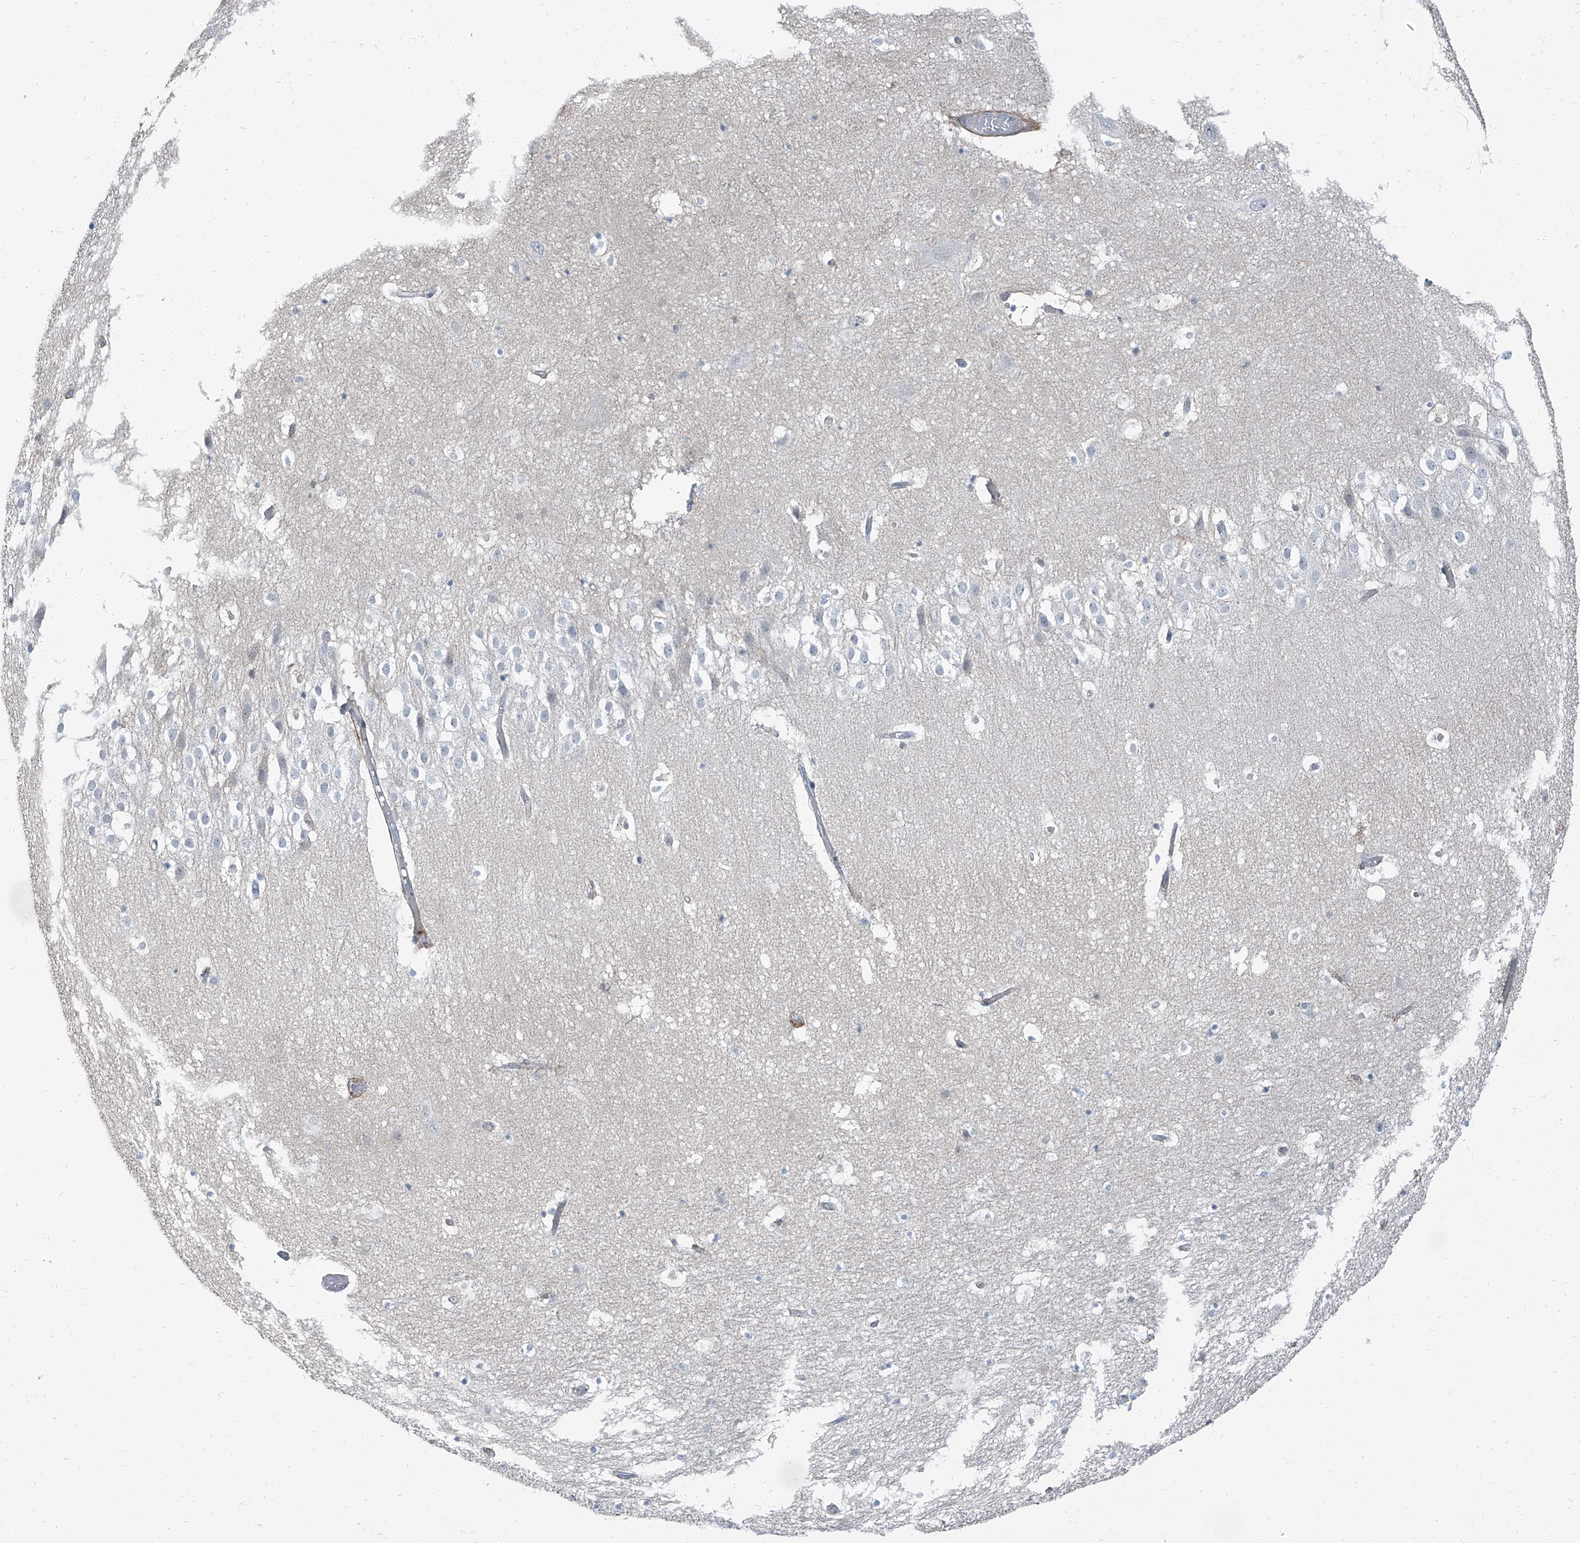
{"staining": {"intensity": "negative", "quantity": "none", "location": "none"}, "tissue": "hippocampus", "cell_type": "Glial cells", "image_type": "normal", "snomed": [{"axis": "morphology", "description": "Normal tissue, NOS"}, {"axis": "topography", "description": "Hippocampus"}], "caption": "Immunohistochemical staining of normal hippocampus shows no significant expression in glial cells.", "gene": "HOXA3", "patient": {"sex": "female", "age": 52}}